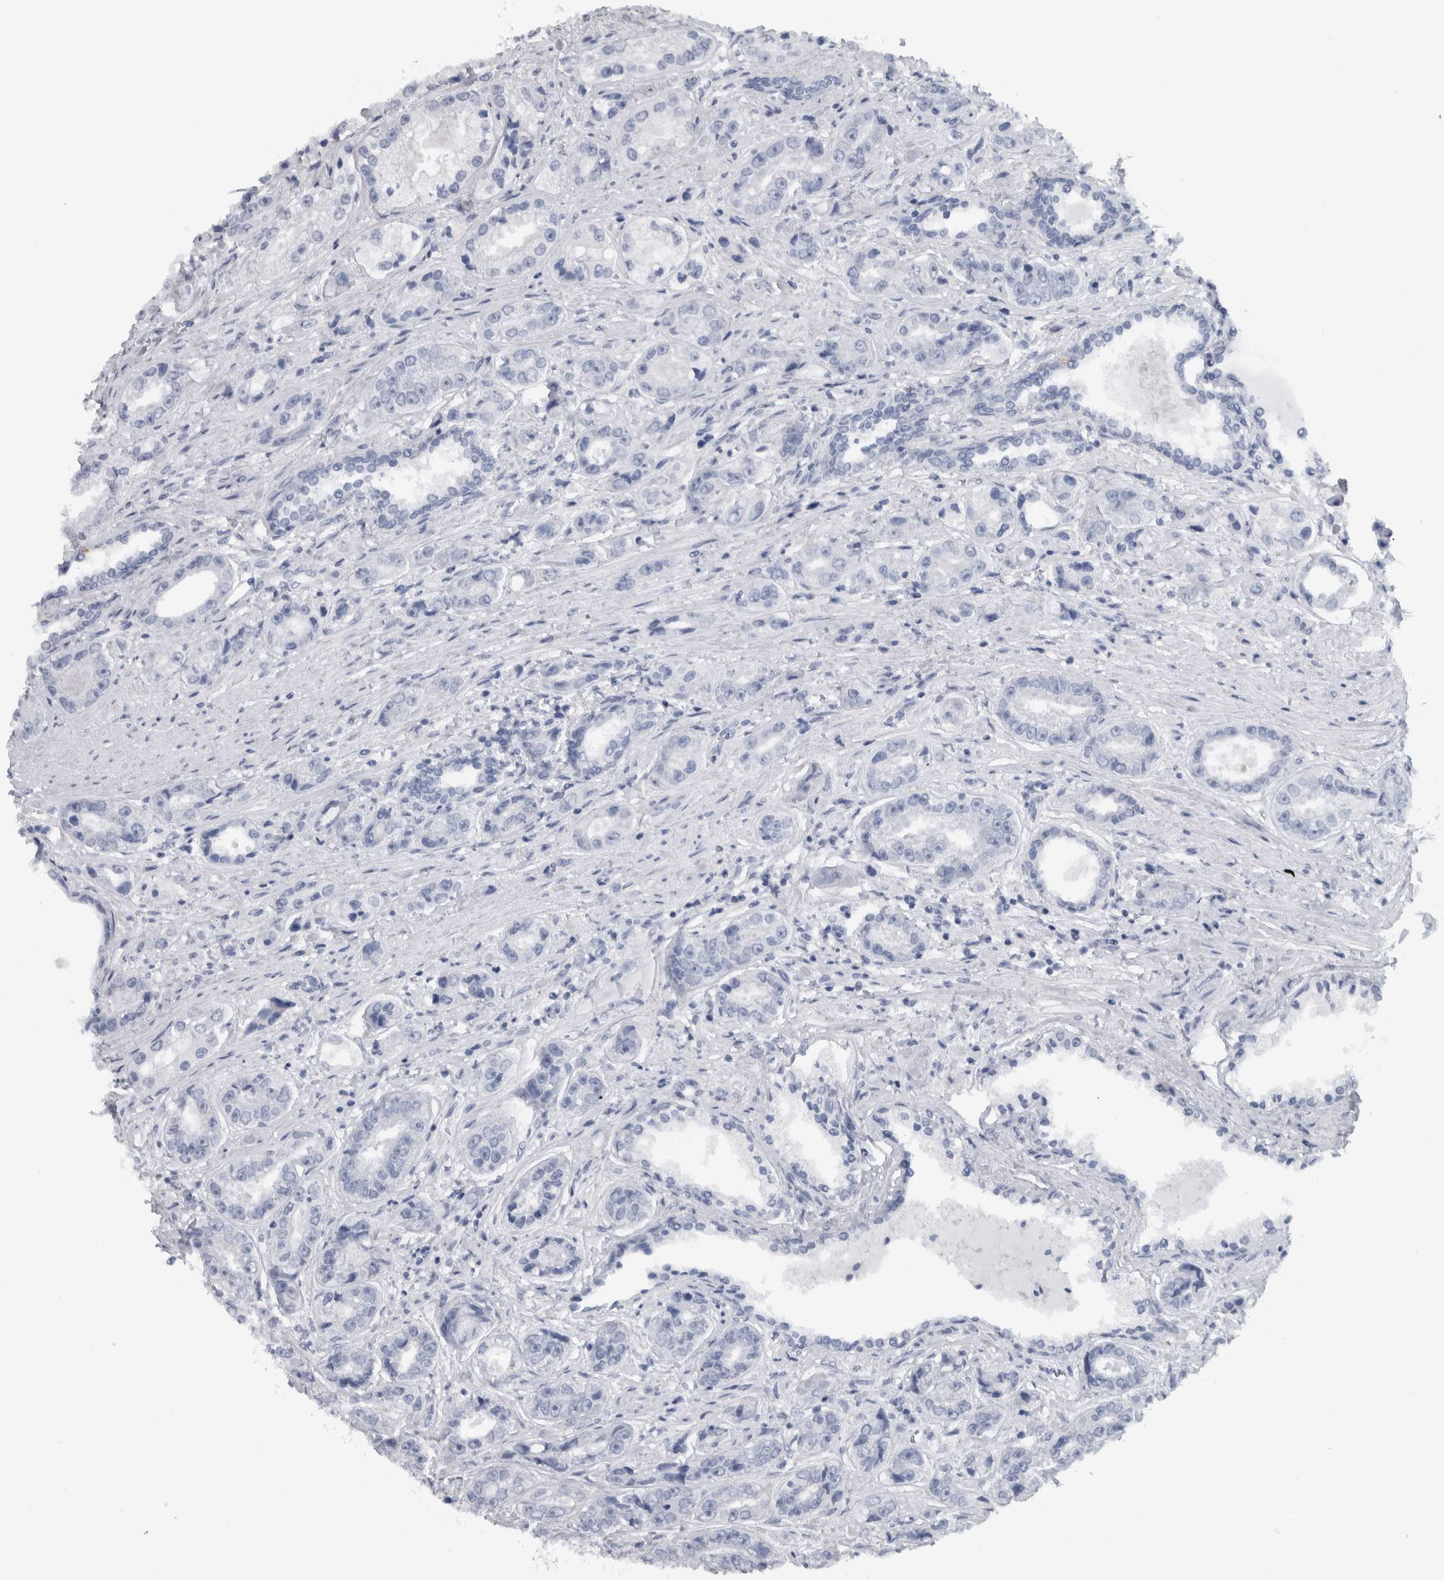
{"staining": {"intensity": "negative", "quantity": "none", "location": "none"}, "tissue": "prostate cancer", "cell_type": "Tumor cells", "image_type": "cancer", "snomed": [{"axis": "morphology", "description": "Adenocarcinoma, High grade"}, {"axis": "topography", "description": "Prostate"}], "caption": "There is no significant positivity in tumor cells of prostate cancer.", "gene": "CDH17", "patient": {"sex": "male", "age": 61}}